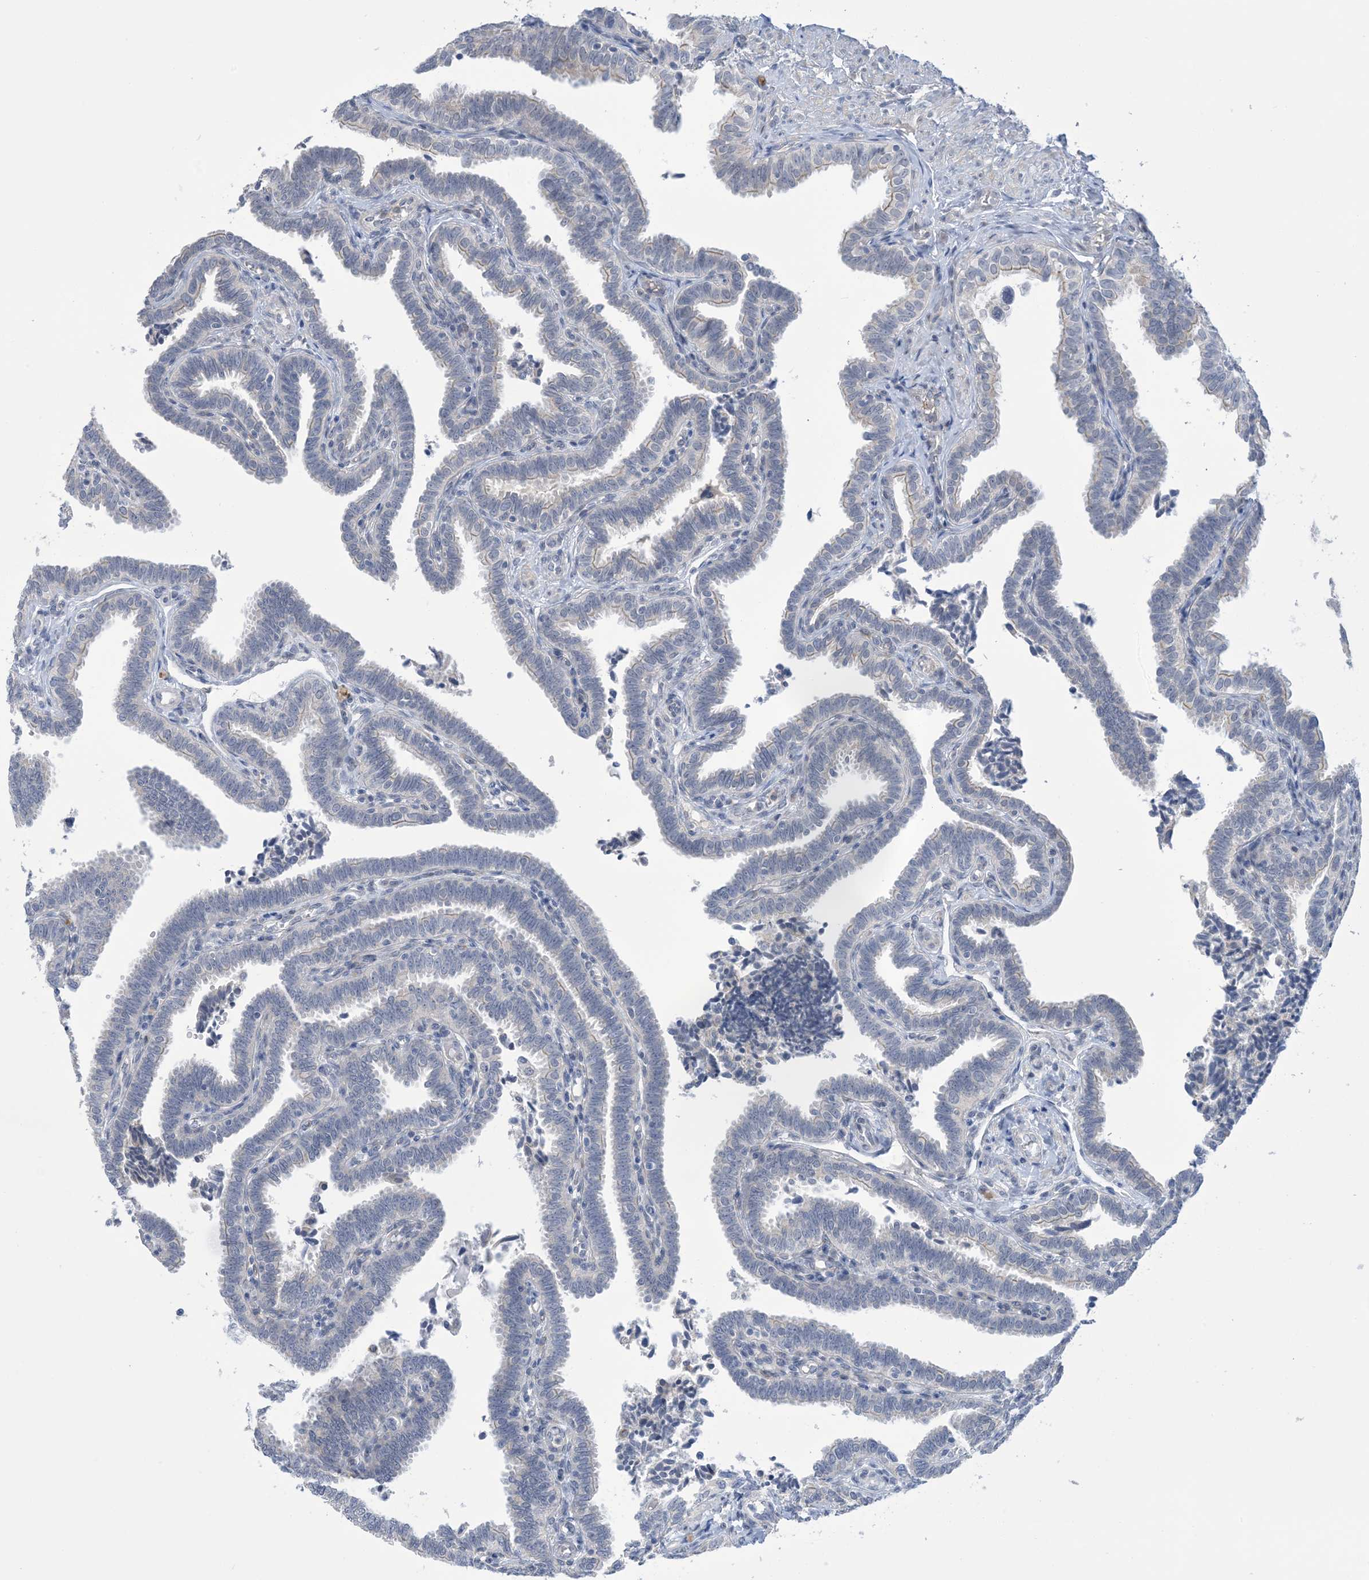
{"staining": {"intensity": "weak", "quantity": "<25%", "location": "cytoplasmic/membranous"}, "tissue": "fallopian tube", "cell_type": "Glandular cells", "image_type": "normal", "snomed": [{"axis": "morphology", "description": "Normal tissue, NOS"}, {"axis": "topography", "description": "Fallopian tube"}], "caption": "This is an IHC micrograph of unremarkable human fallopian tube. There is no positivity in glandular cells.", "gene": "TTYH1", "patient": {"sex": "female", "age": 39}}